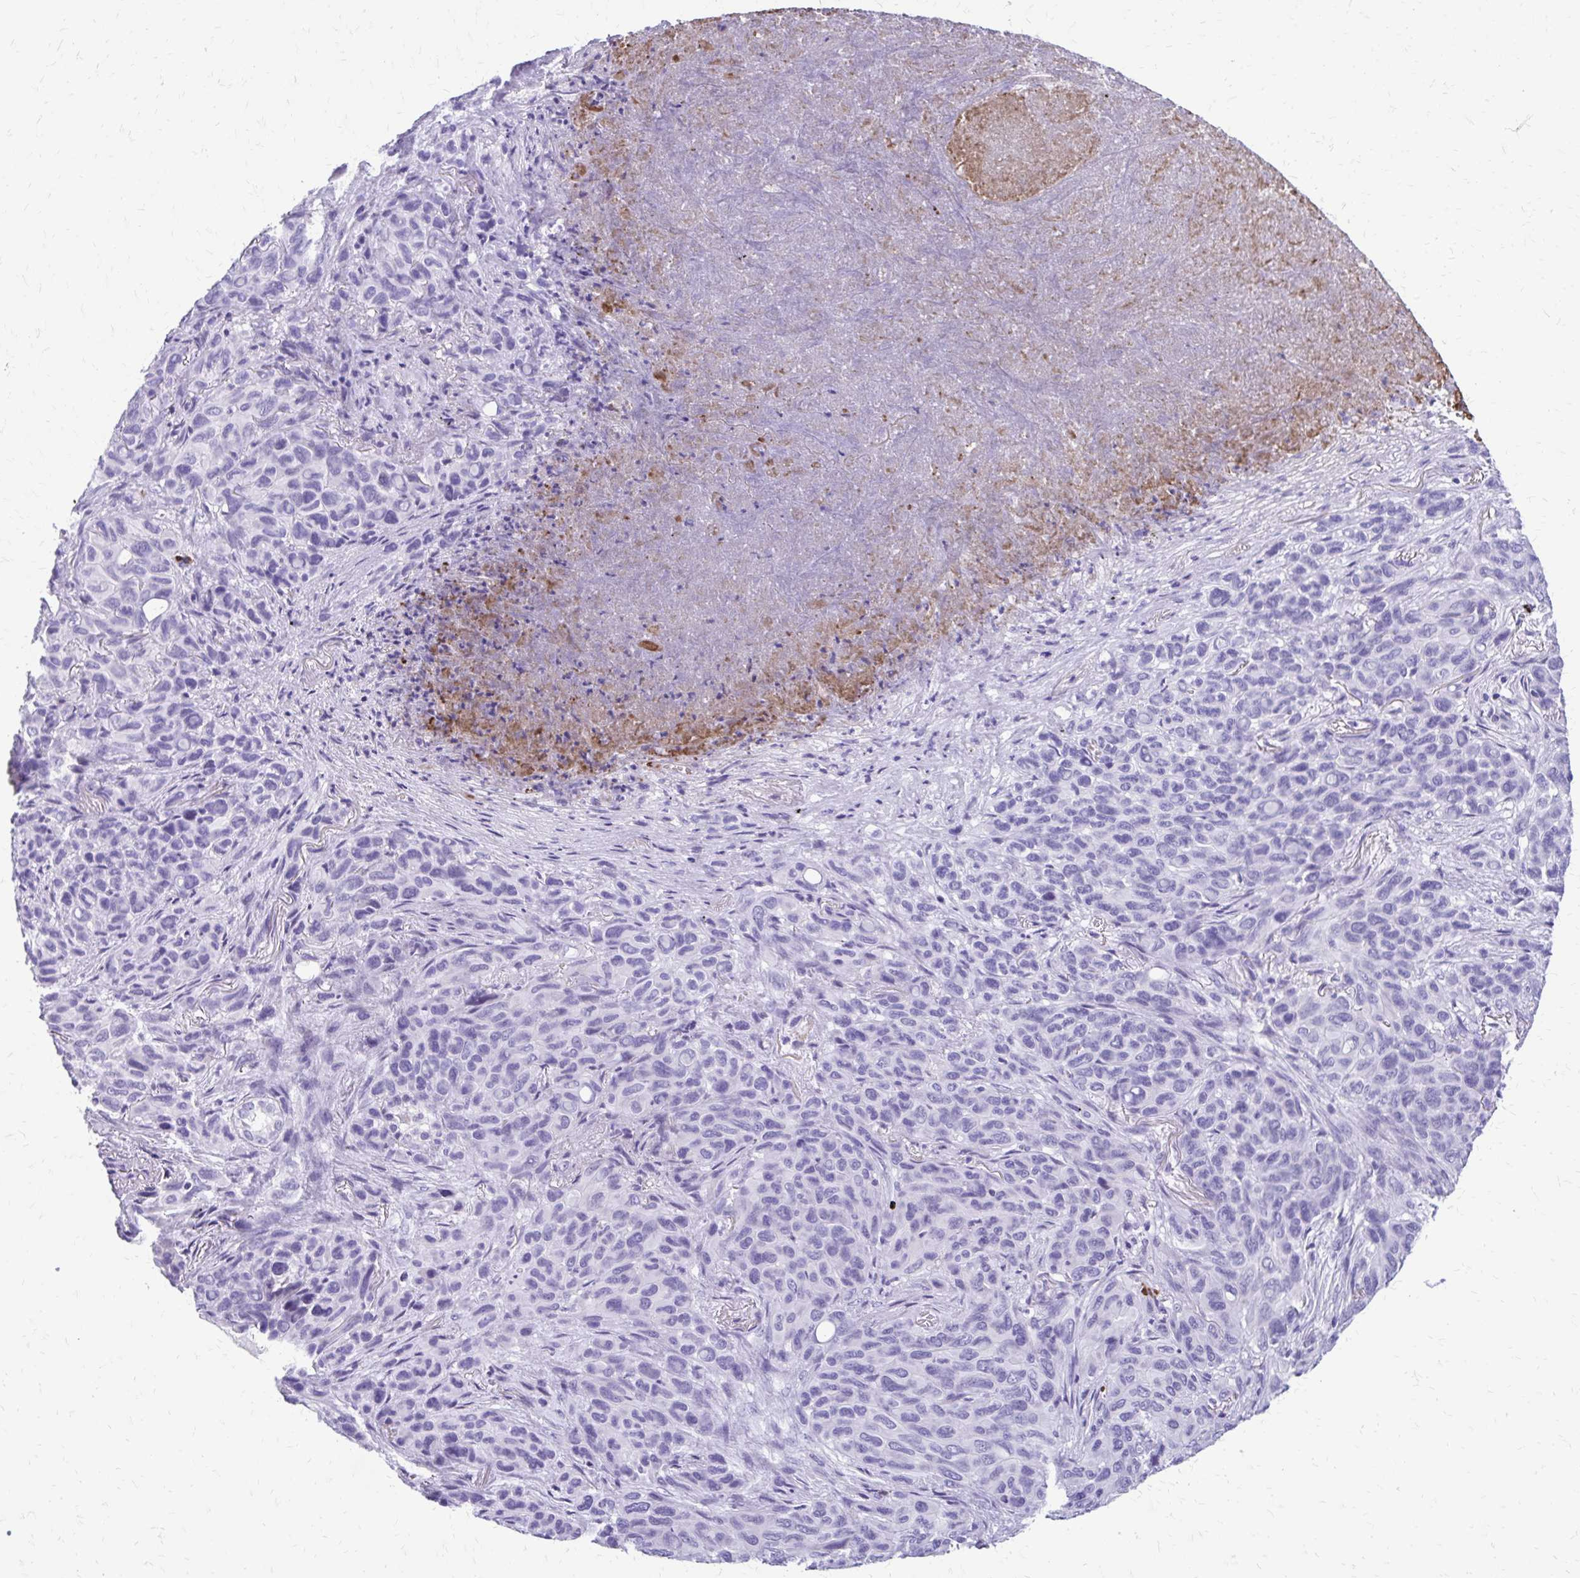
{"staining": {"intensity": "negative", "quantity": "none", "location": "none"}, "tissue": "melanoma", "cell_type": "Tumor cells", "image_type": "cancer", "snomed": [{"axis": "morphology", "description": "Malignant melanoma, Metastatic site"}, {"axis": "topography", "description": "Lung"}], "caption": "High magnification brightfield microscopy of malignant melanoma (metastatic site) stained with DAB (brown) and counterstained with hematoxylin (blue): tumor cells show no significant positivity. Brightfield microscopy of immunohistochemistry (IHC) stained with DAB (3,3'-diaminobenzidine) (brown) and hematoxylin (blue), captured at high magnification.", "gene": "SATL1", "patient": {"sex": "male", "age": 48}}